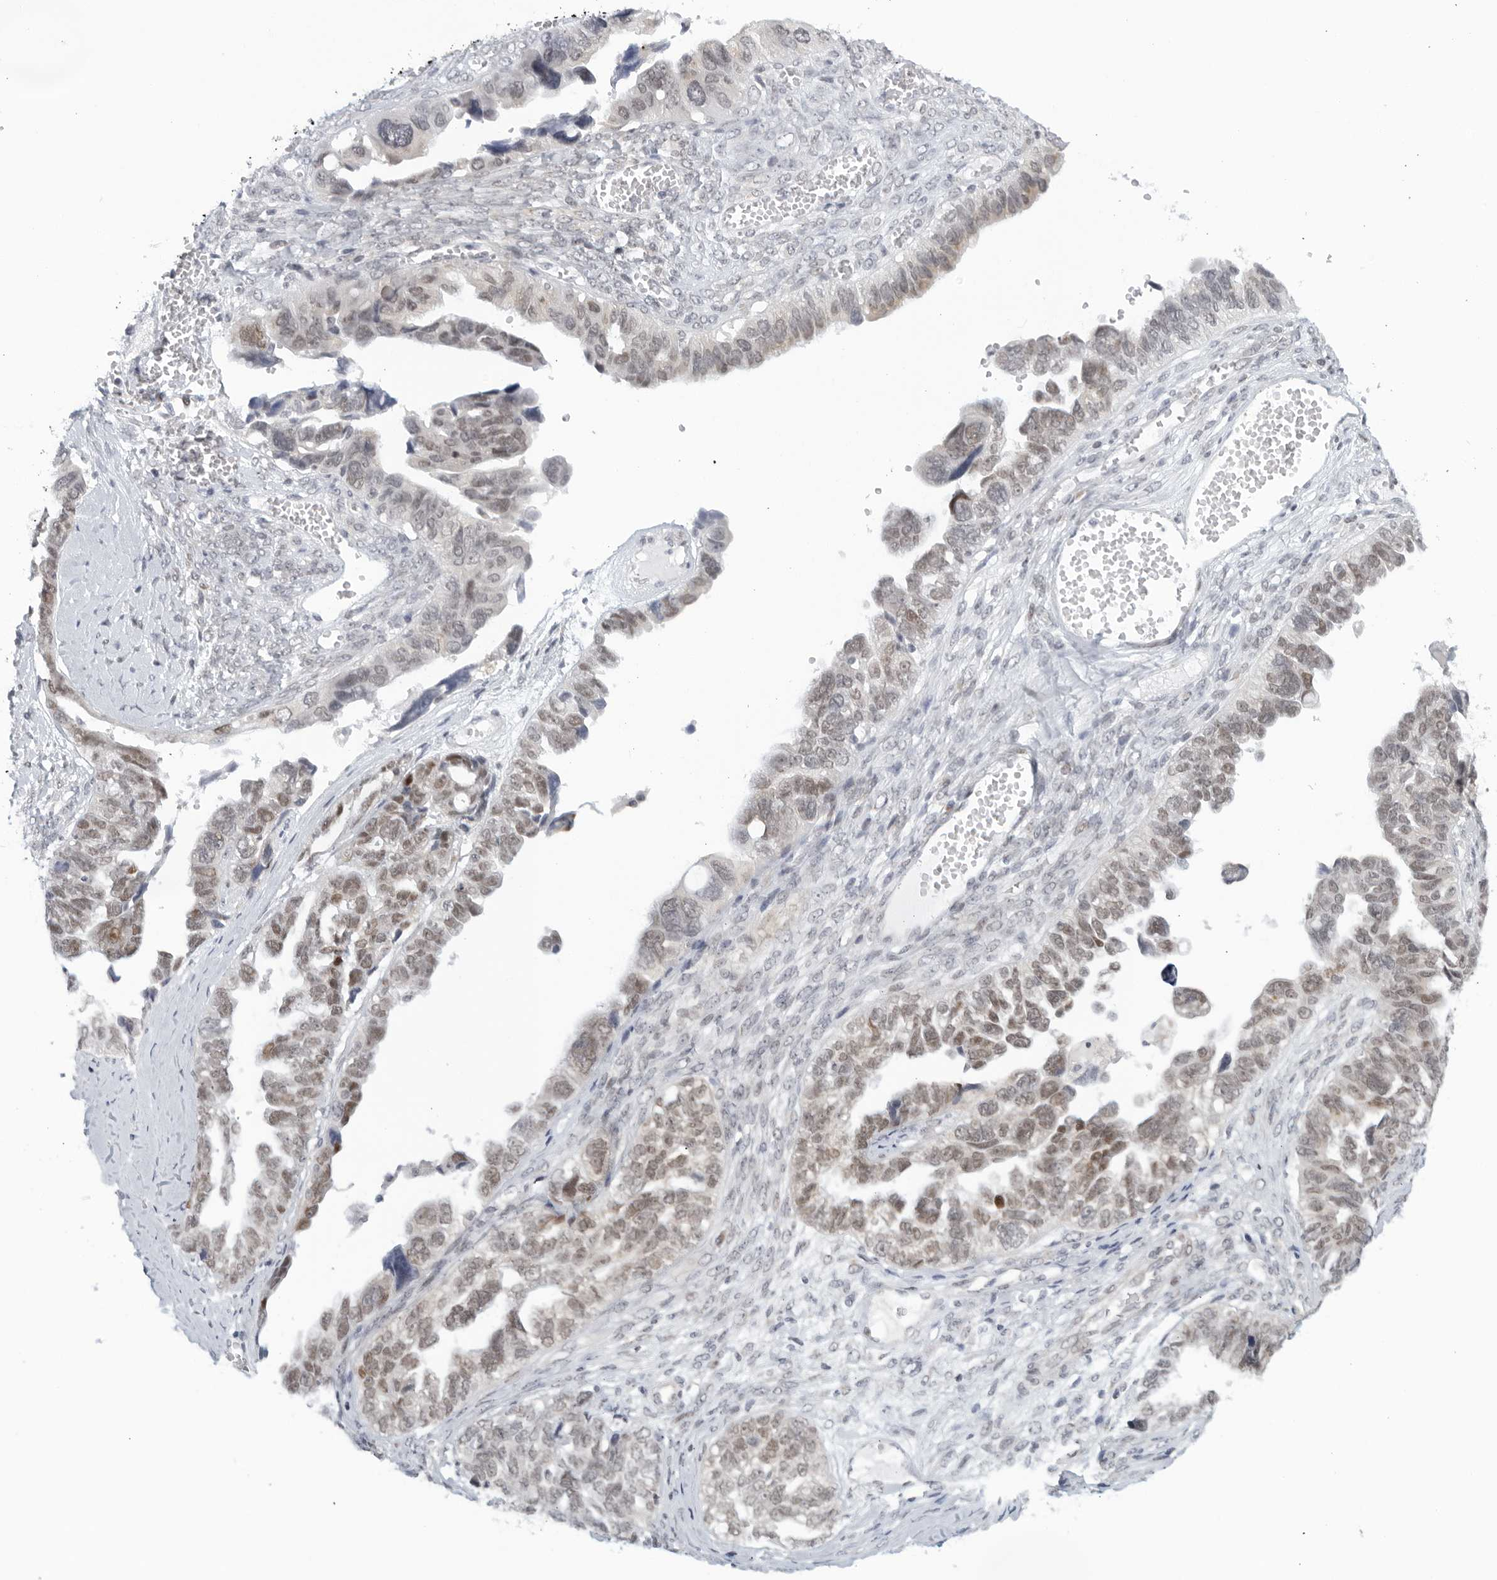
{"staining": {"intensity": "weak", "quantity": "25%-75%", "location": "nuclear"}, "tissue": "ovarian cancer", "cell_type": "Tumor cells", "image_type": "cancer", "snomed": [{"axis": "morphology", "description": "Cystadenocarcinoma, serous, NOS"}, {"axis": "topography", "description": "Ovary"}], "caption": "Protein staining displays weak nuclear expression in about 25%-75% of tumor cells in ovarian cancer (serous cystadenocarcinoma).", "gene": "WDTC1", "patient": {"sex": "female", "age": 79}}